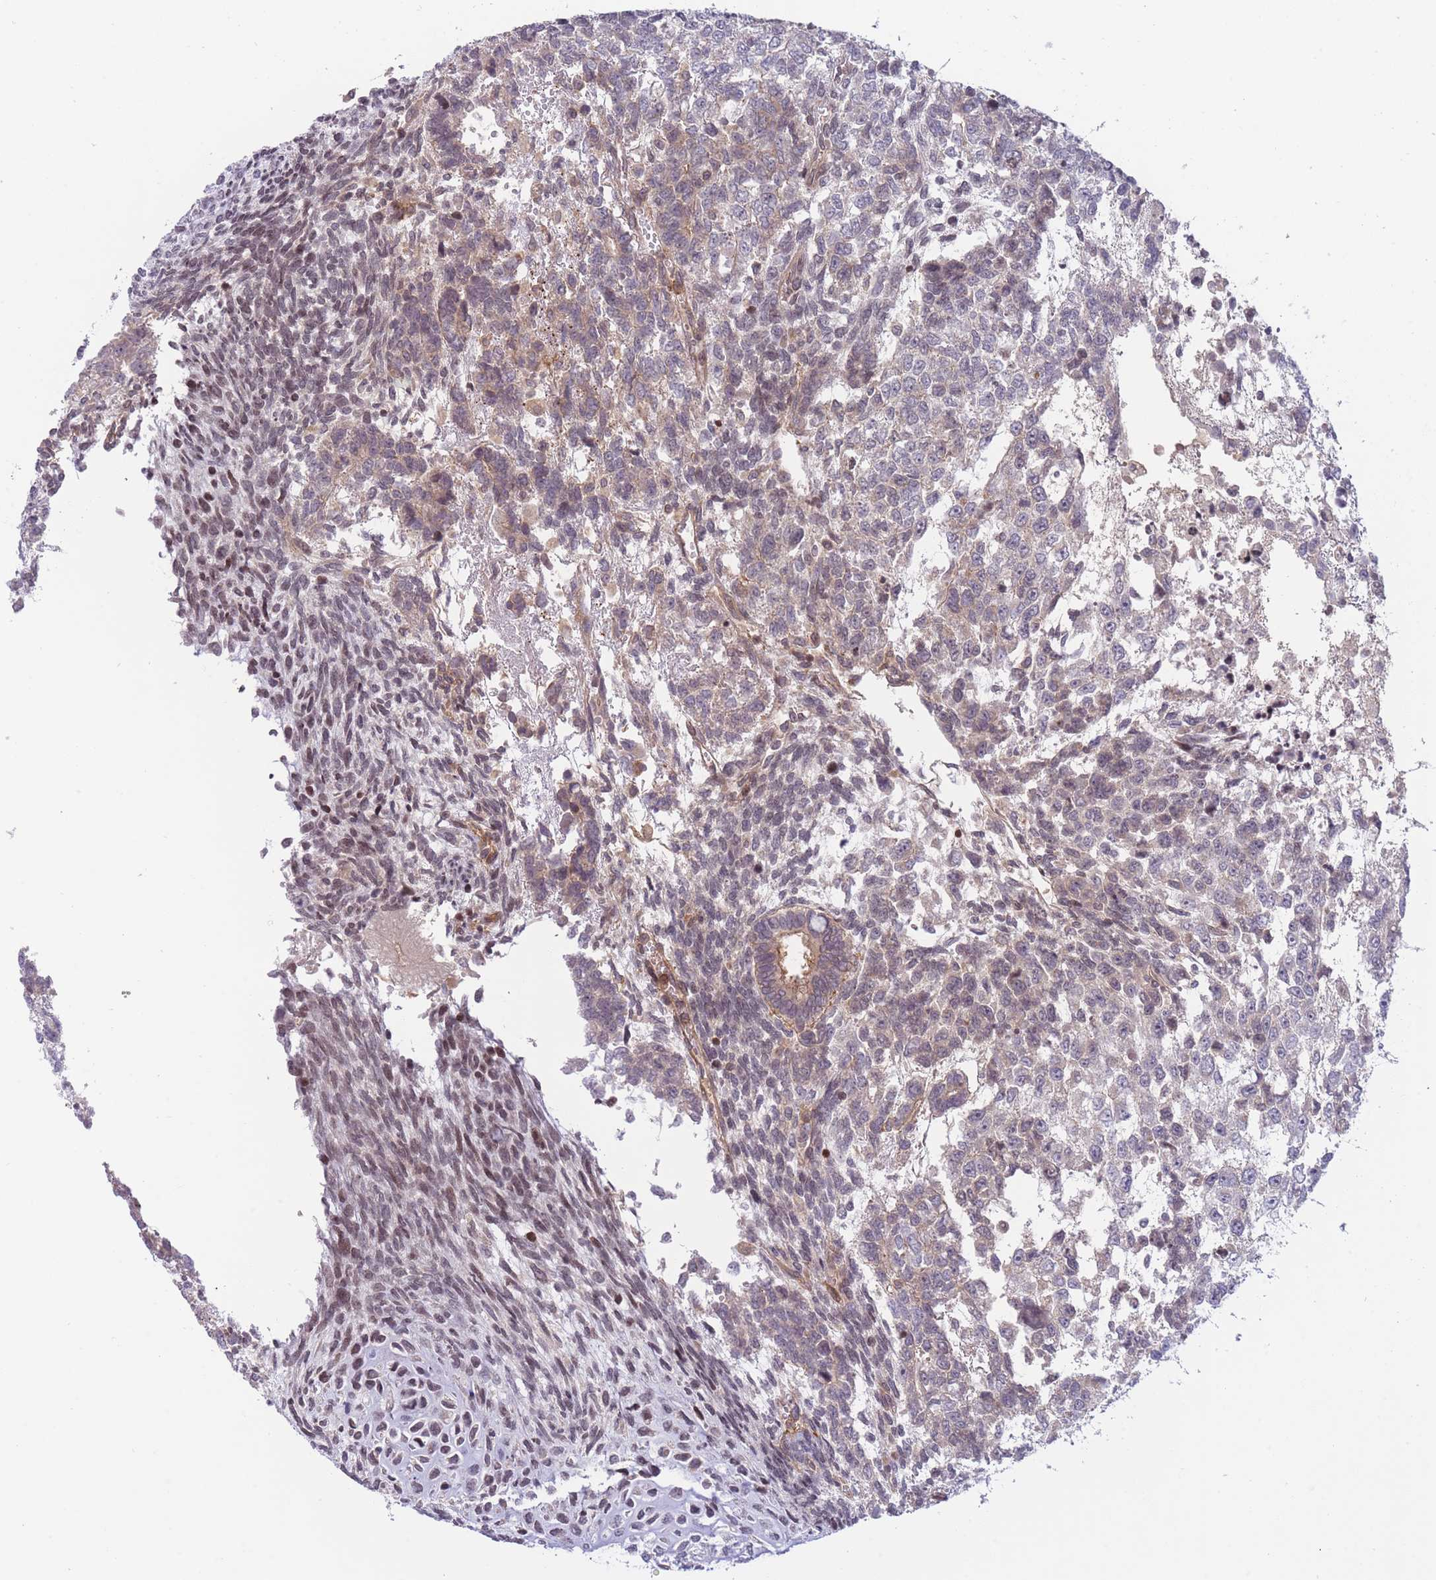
{"staining": {"intensity": "weak", "quantity": "<25%", "location": "cytoplasmic/membranous"}, "tissue": "testis cancer", "cell_type": "Tumor cells", "image_type": "cancer", "snomed": [{"axis": "morphology", "description": "Carcinoma, Embryonal, NOS"}, {"axis": "topography", "description": "Testis"}], "caption": "This micrograph is of embryonal carcinoma (testis) stained with IHC to label a protein in brown with the nuclei are counter-stained blue. There is no positivity in tumor cells.", "gene": "SLC35F5", "patient": {"sex": "male", "age": 23}}